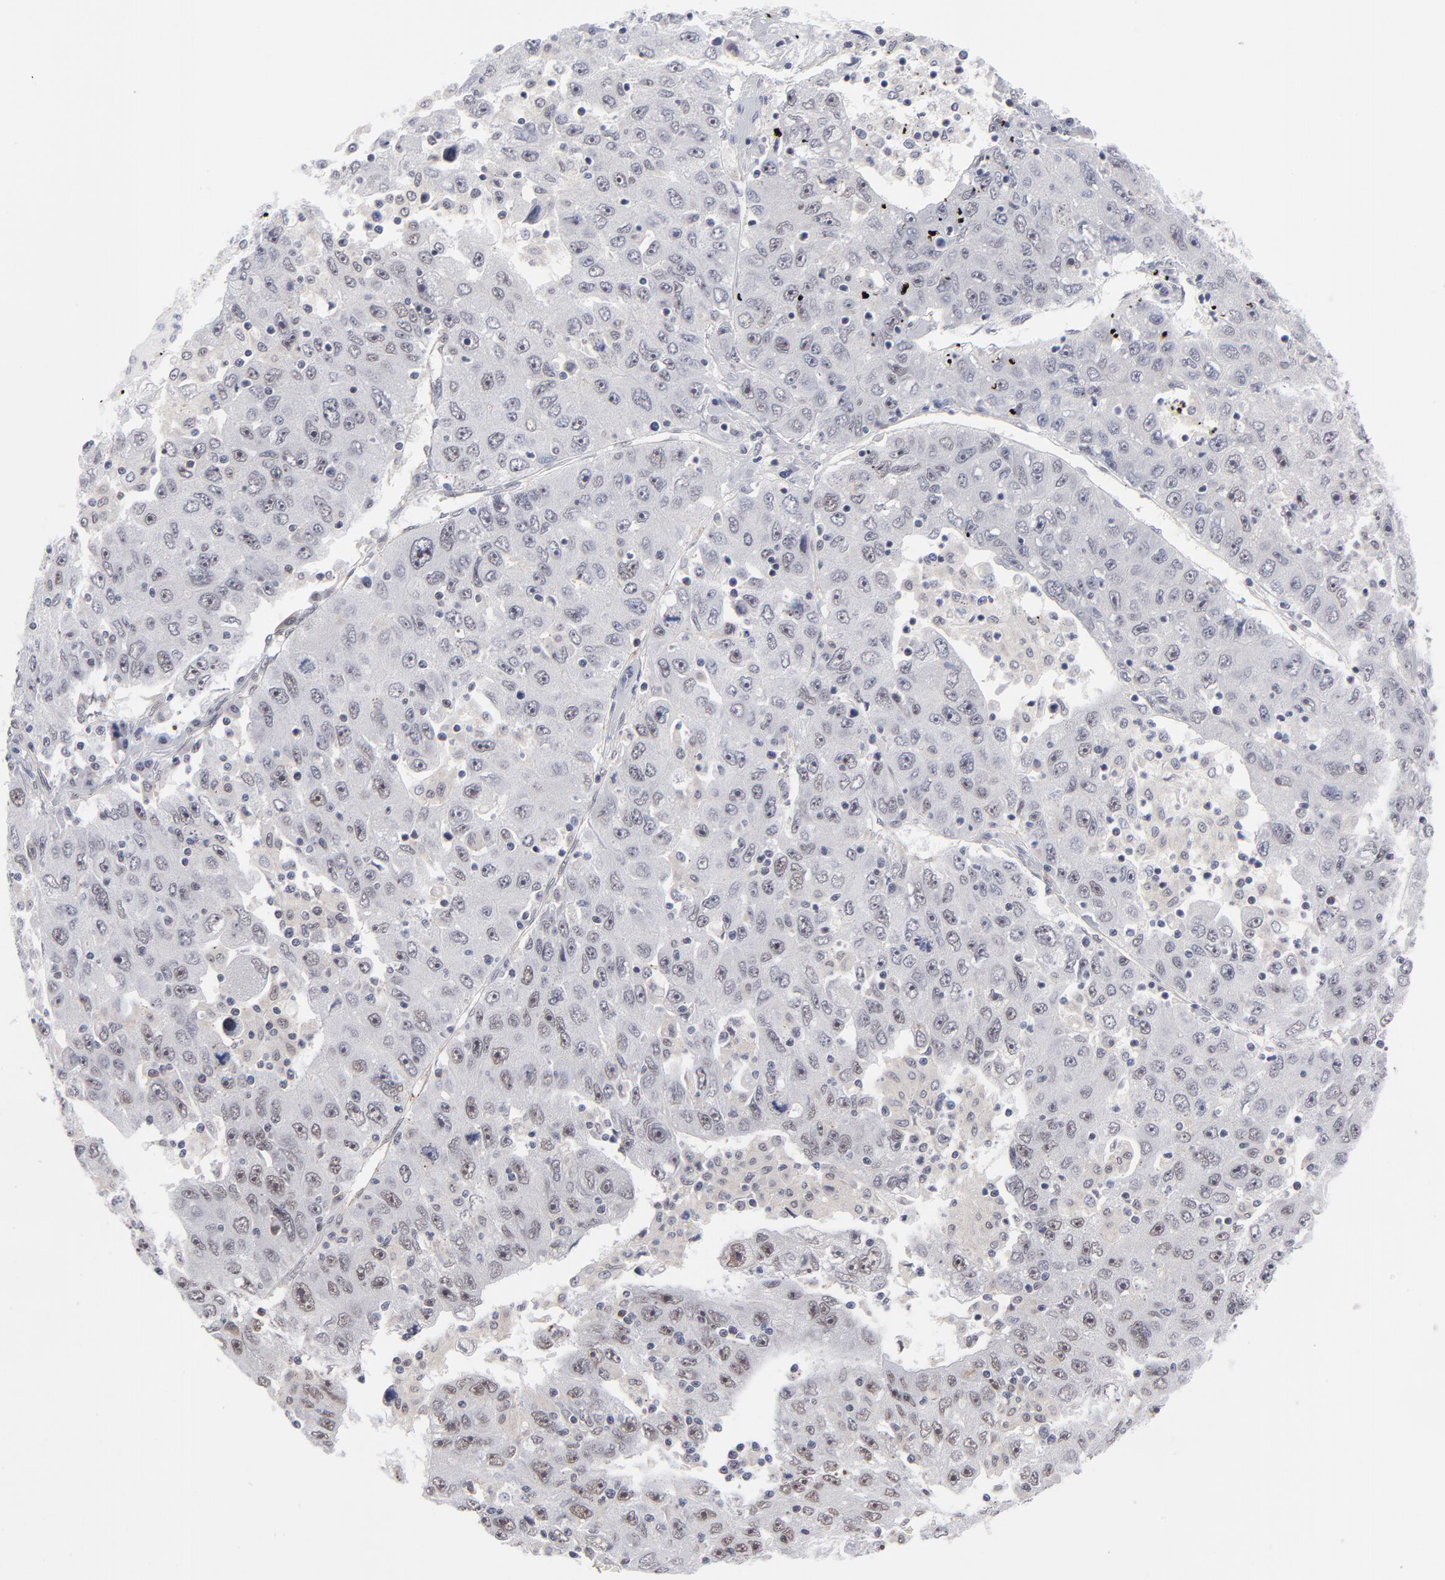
{"staining": {"intensity": "moderate", "quantity": "25%-75%", "location": "nuclear"}, "tissue": "liver cancer", "cell_type": "Tumor cells", "image_type": "cancer", "snomed": [{"axis": "morphology", "description": "Carcinoma, Hepatocellular, NOS"}, {"axis": "topography", "description": "Liver"}], "caption": "Immunohistochemical staining of human liver cancer displays moderate nuclear protein staining in approximately 25%-75% of tumor cells. (DAB = brown stain, brightfield microscopy at high magnification).", "gene": "NBN", "patient": {"sex": "male", "age": 49}}